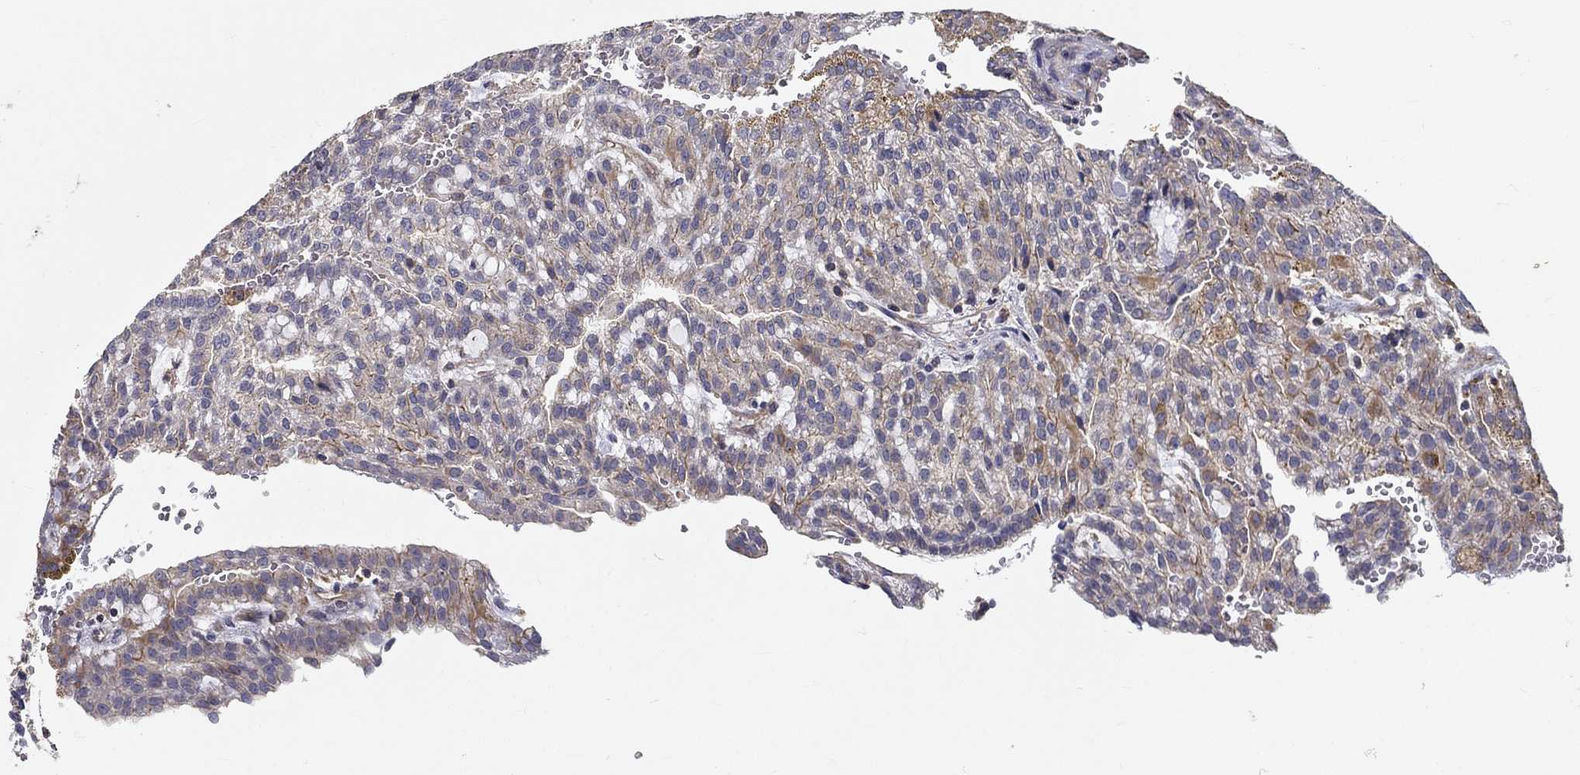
{"staining": {"intensity": "negative", "quantity": "none", "location": "none"}, "tissue": "renal cancer", "cell_type": "Tumor cells", "image_type": "cancer", "snomed": [{"axis": "morphology", "description": "Adenocarcinoma, NOS"}, {"axis": "topography", "description": "Kidney"}], "caption": "Photomicrograph shows no significant protein staining in tumor cells of renal cancer (adenocarcinoma).", "gene": "ALDH4A1", "patient": {"sex": "male", "age": 63}}